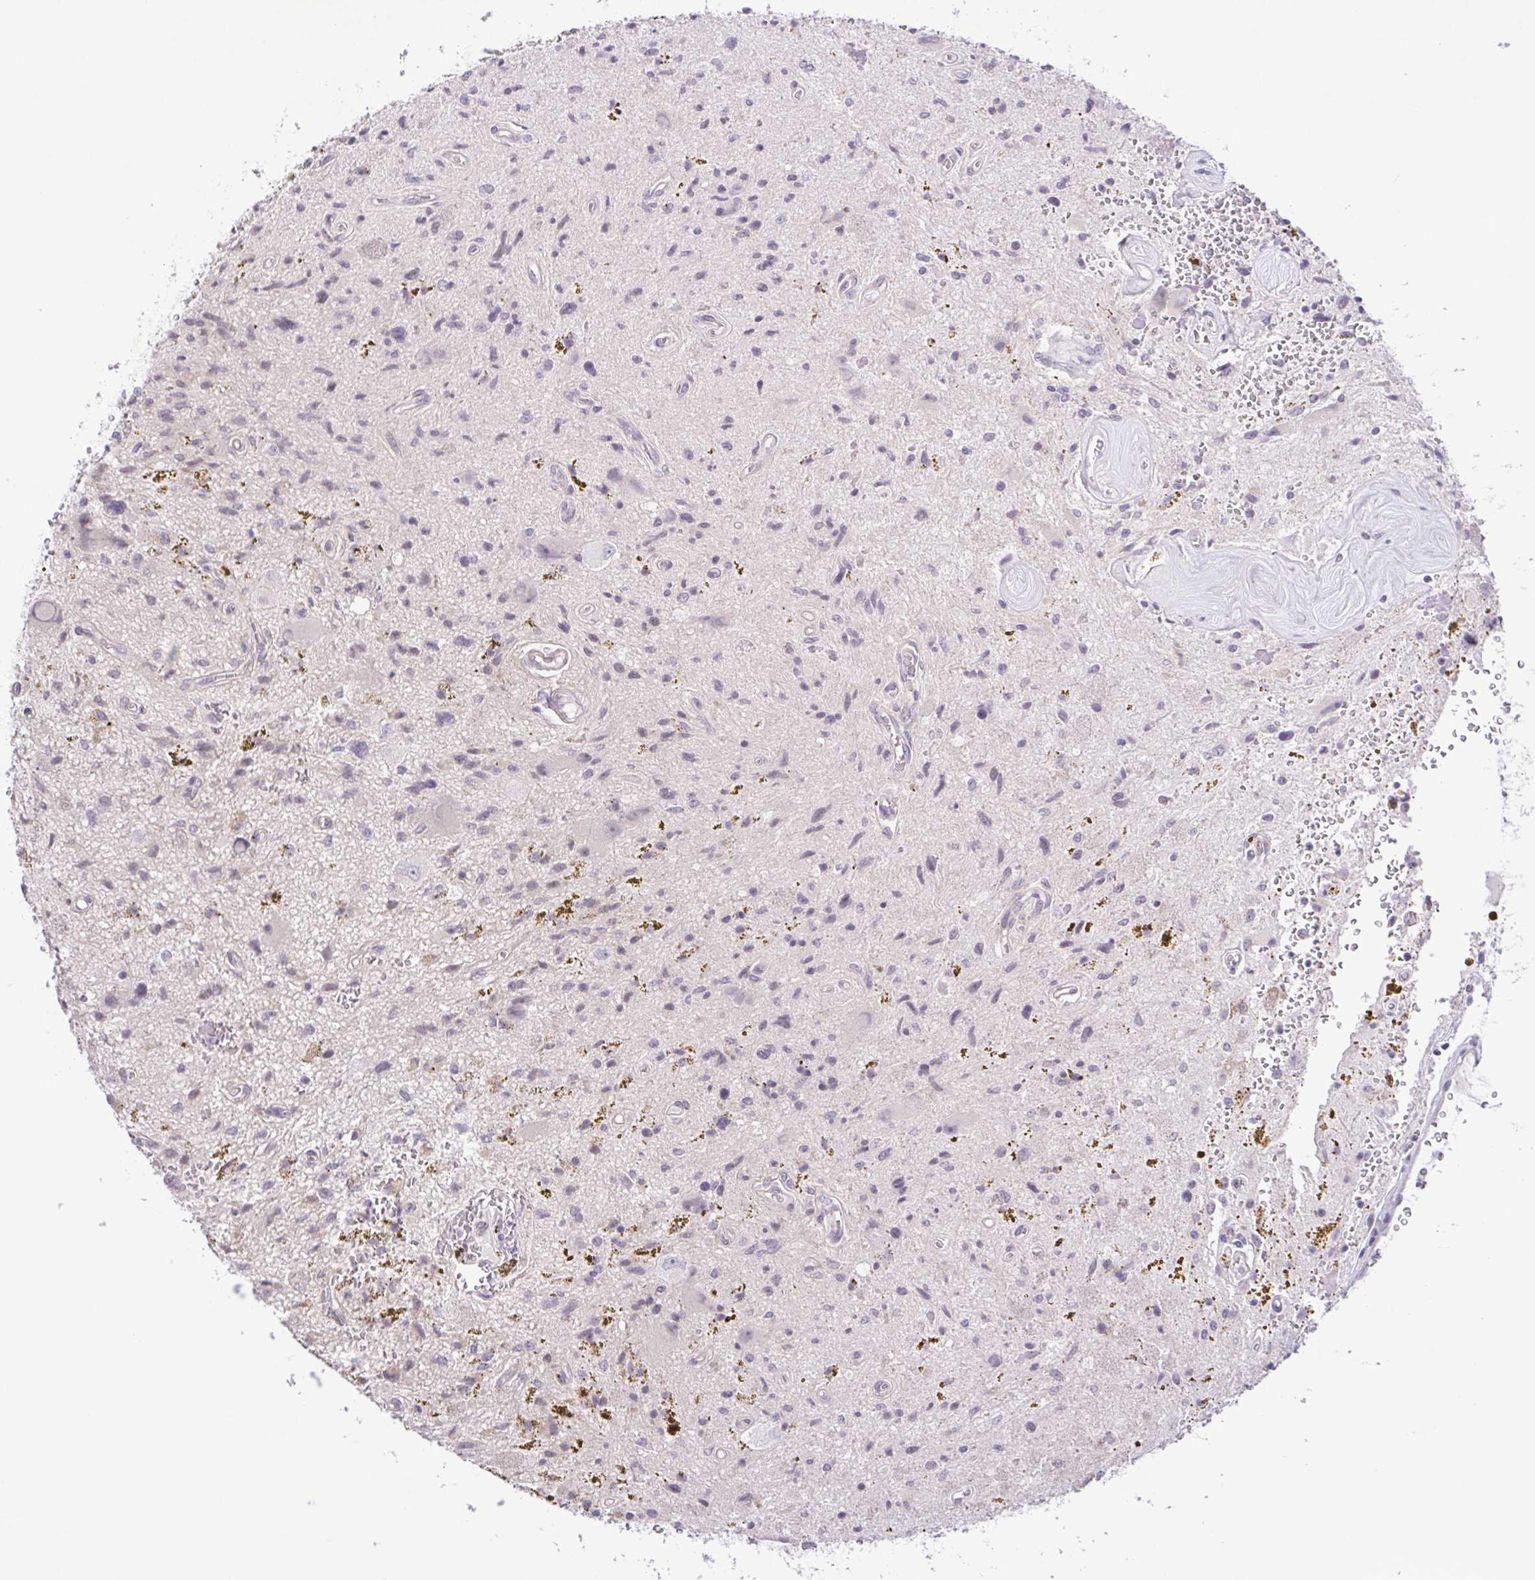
{"staining": {"intensity": "negative", "quantity": "none", "location": "none"}, "tissue": "glioma", "cell_type": "Tumor cells", "image_type": "cancer", "snomed": [{"axis": "morphology", "description": "Glioma, malignant, Low grade"}, {"axis": "topography", "description": "Cerebellum"}], "caption": "This image is of glioma stained with immunohistochemistry to label a protein in brown with the nuclei are counter-stained blue. There is no staining in tumor cells.", "gene": "IL1RN", "patient": {"sex": "female", "age": 14}}